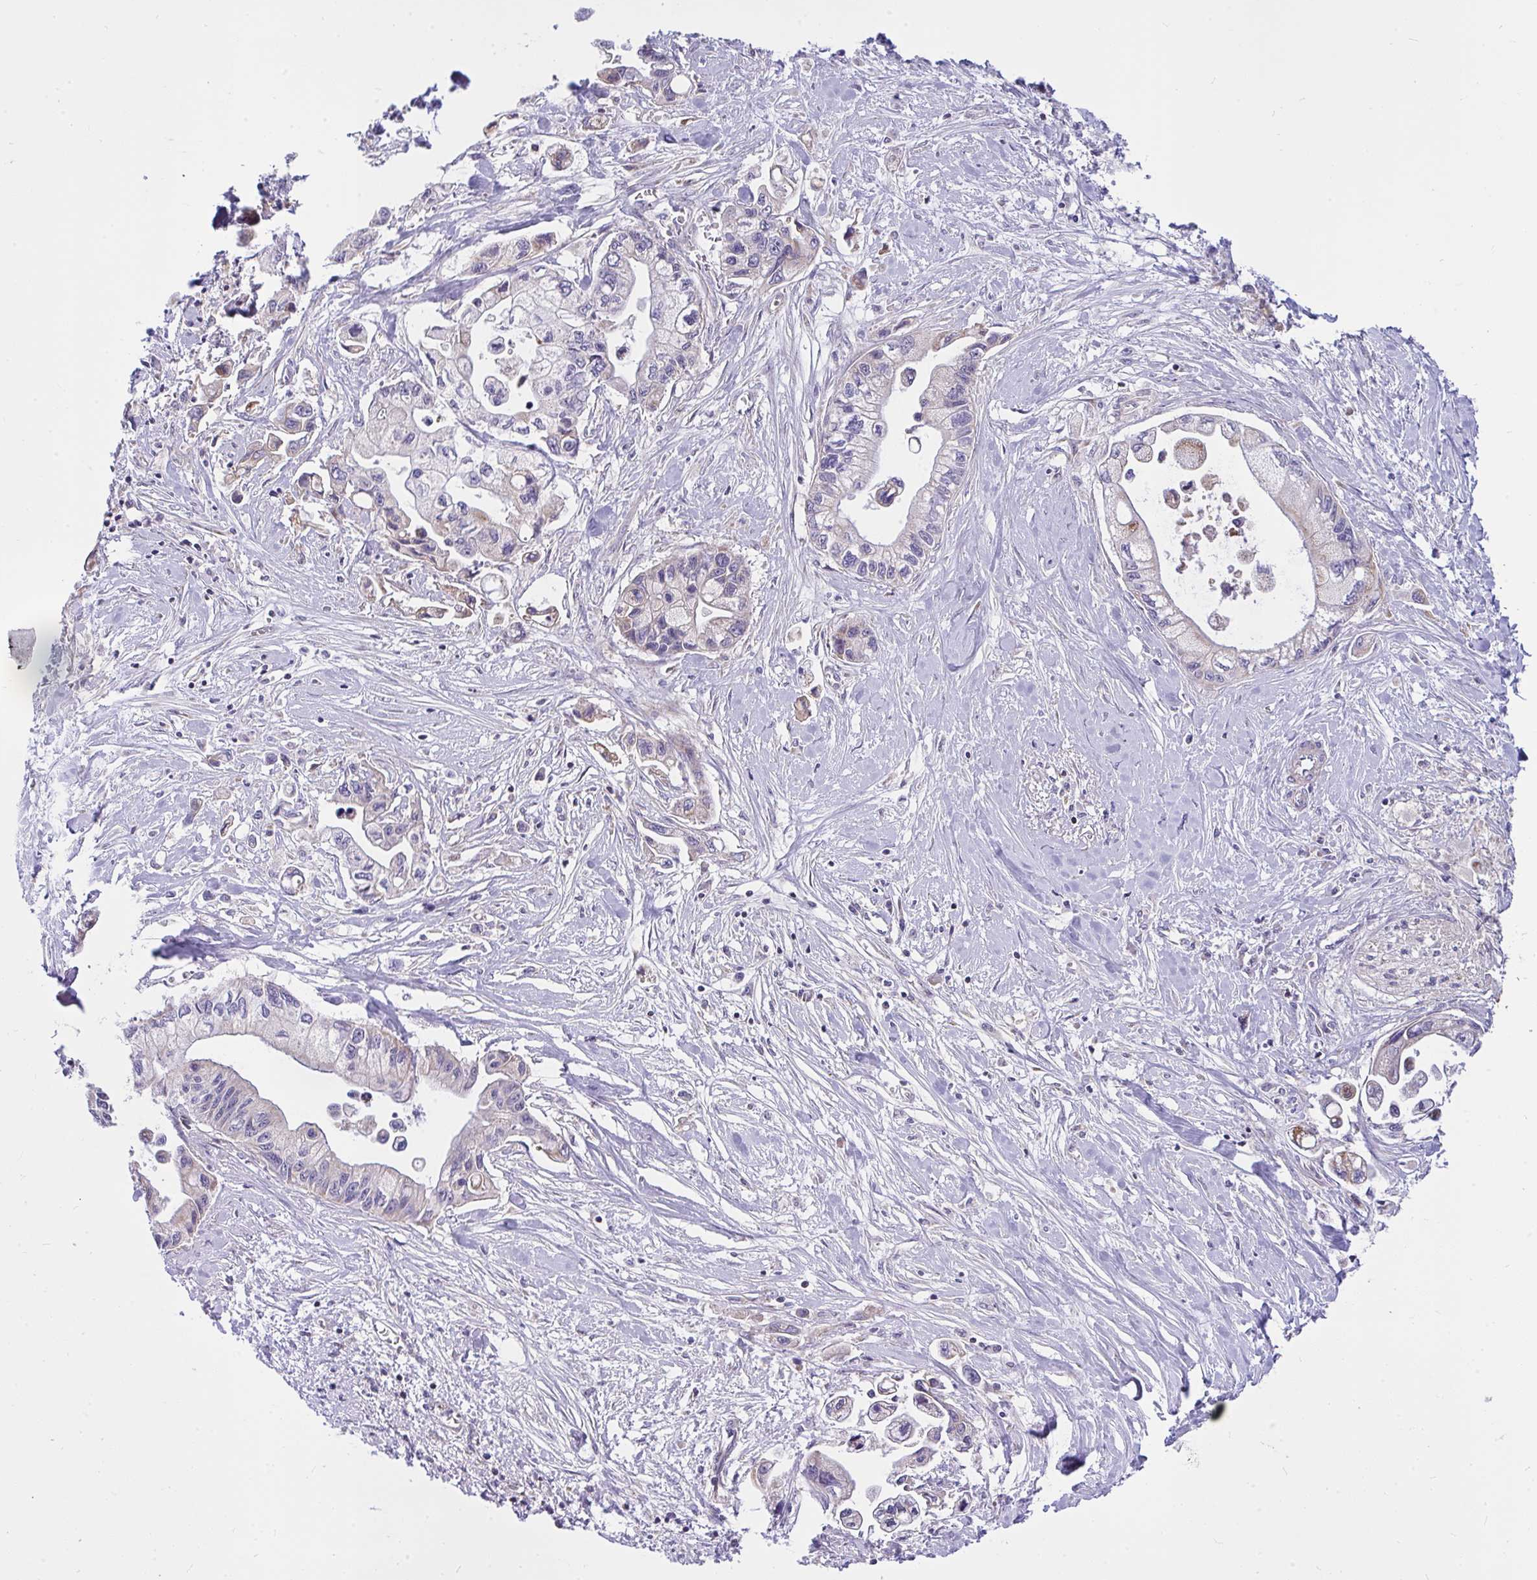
{"staining": {"intensity": "negative", "quantity": "none", "location": "none"}, "tissue": "pancreatic cancer", "cell_type": "Tumor cells", "image_type": "cancer", "snomed": [{"axis": "morphology", "description": "Adenocarcinoma, NOS"}, {"axis": "topography", "description": "Pancreas"}], "caption": "Human pancreatic adenocarcinoma stained for a protein using IHC displays no staining in tumor cells.", "gene": "CEP63", "patient": {"sex": "male", "age": 61}}